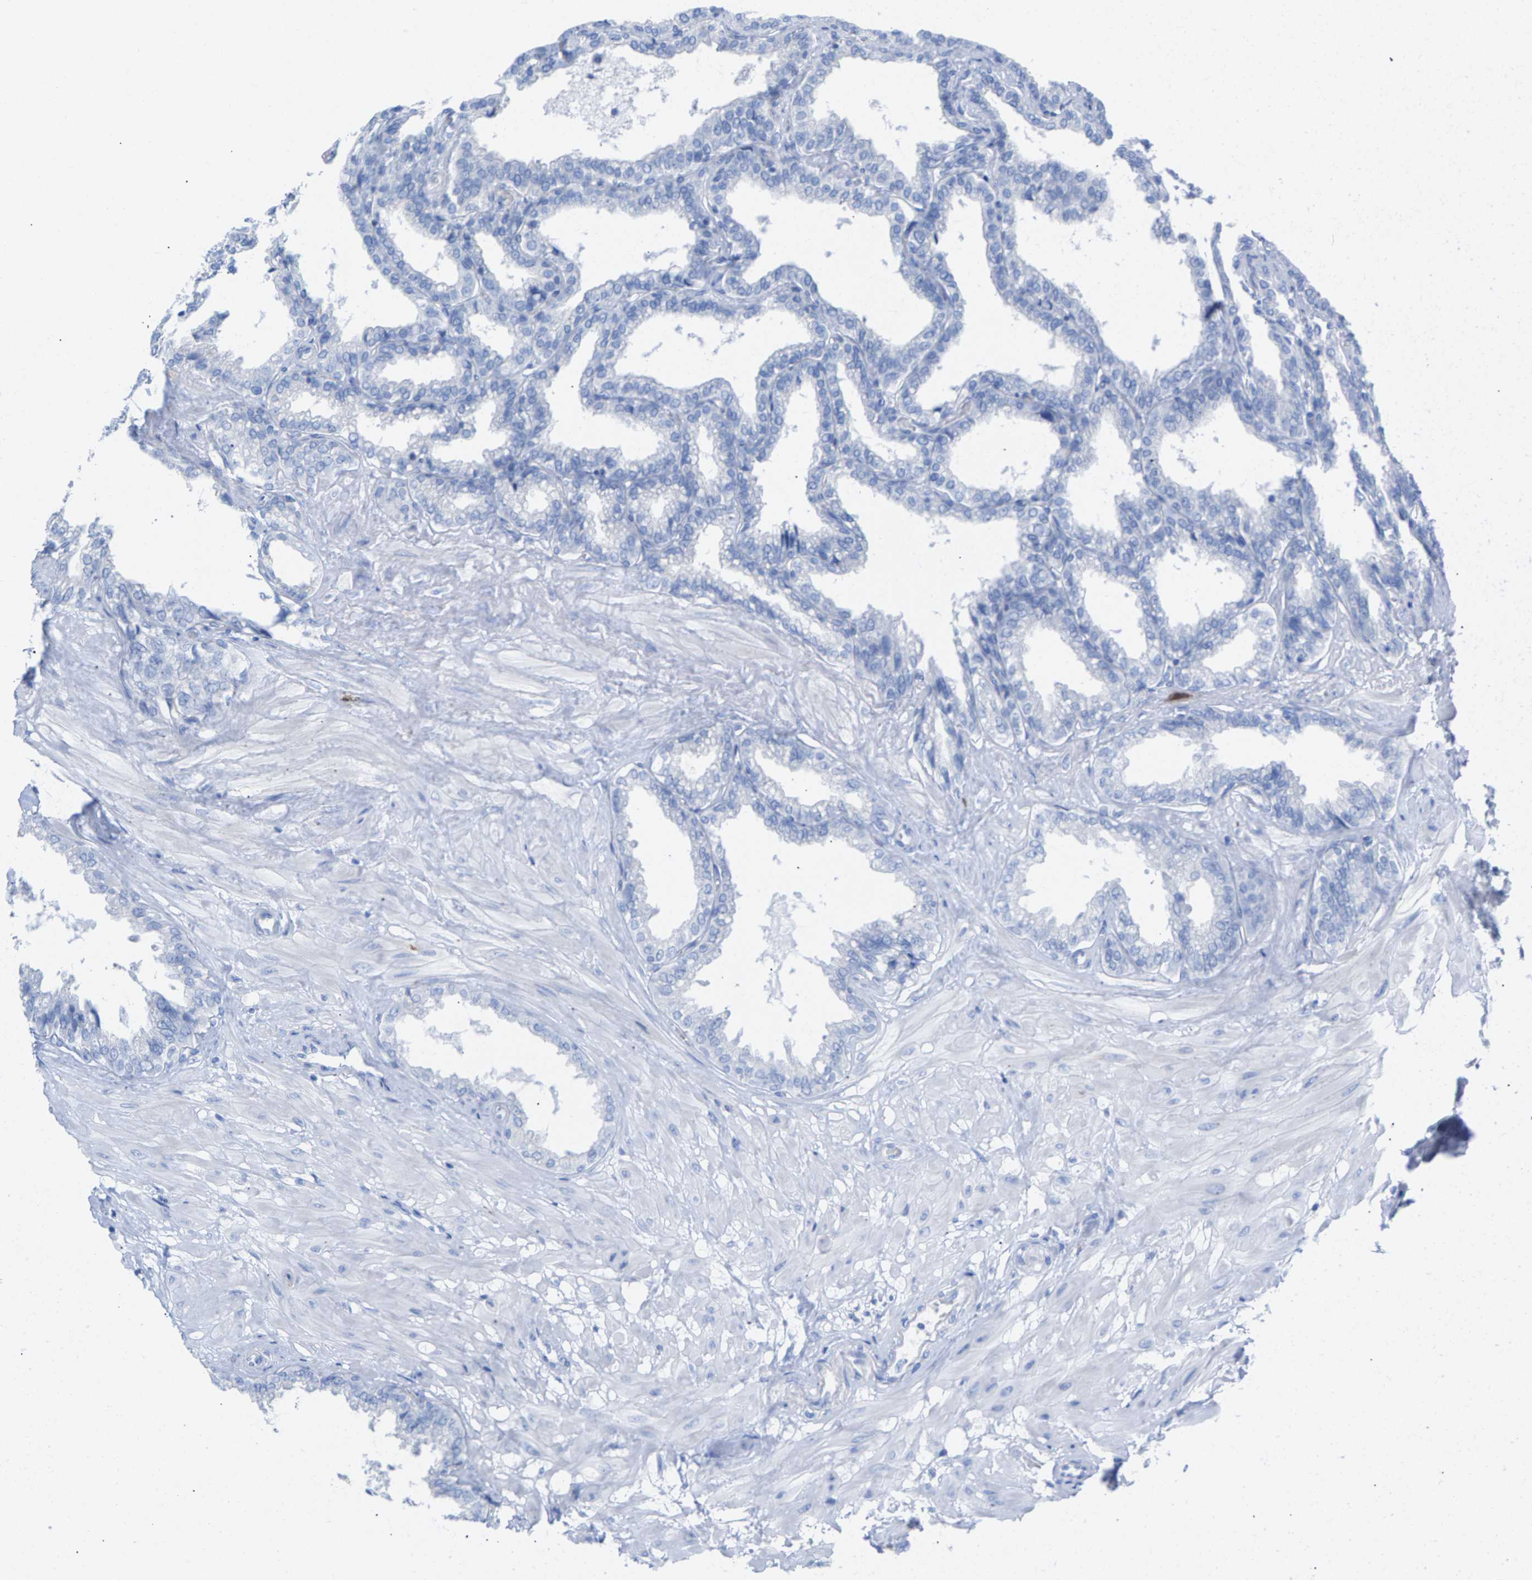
{"staining": {"intensity": "negative", "quantity": "none", "location": "none"}, "tissue": "seminal vesicle", "cell_type": "Glandular cells", "image_type": "normal", "snomed": [{"axis": "morphology", "description": "Normal tissue, NOS"}, {"axis": "topography", "description": "Seminal veicle"}], "caption": "High power microscopy image of an immunohistochemistry (IHC) image of unremarkable seminal vesicle, revealing no significant staining in glandular cells.", "gene": "CPA1", "patient": {"sex": "male", "age": 46}}